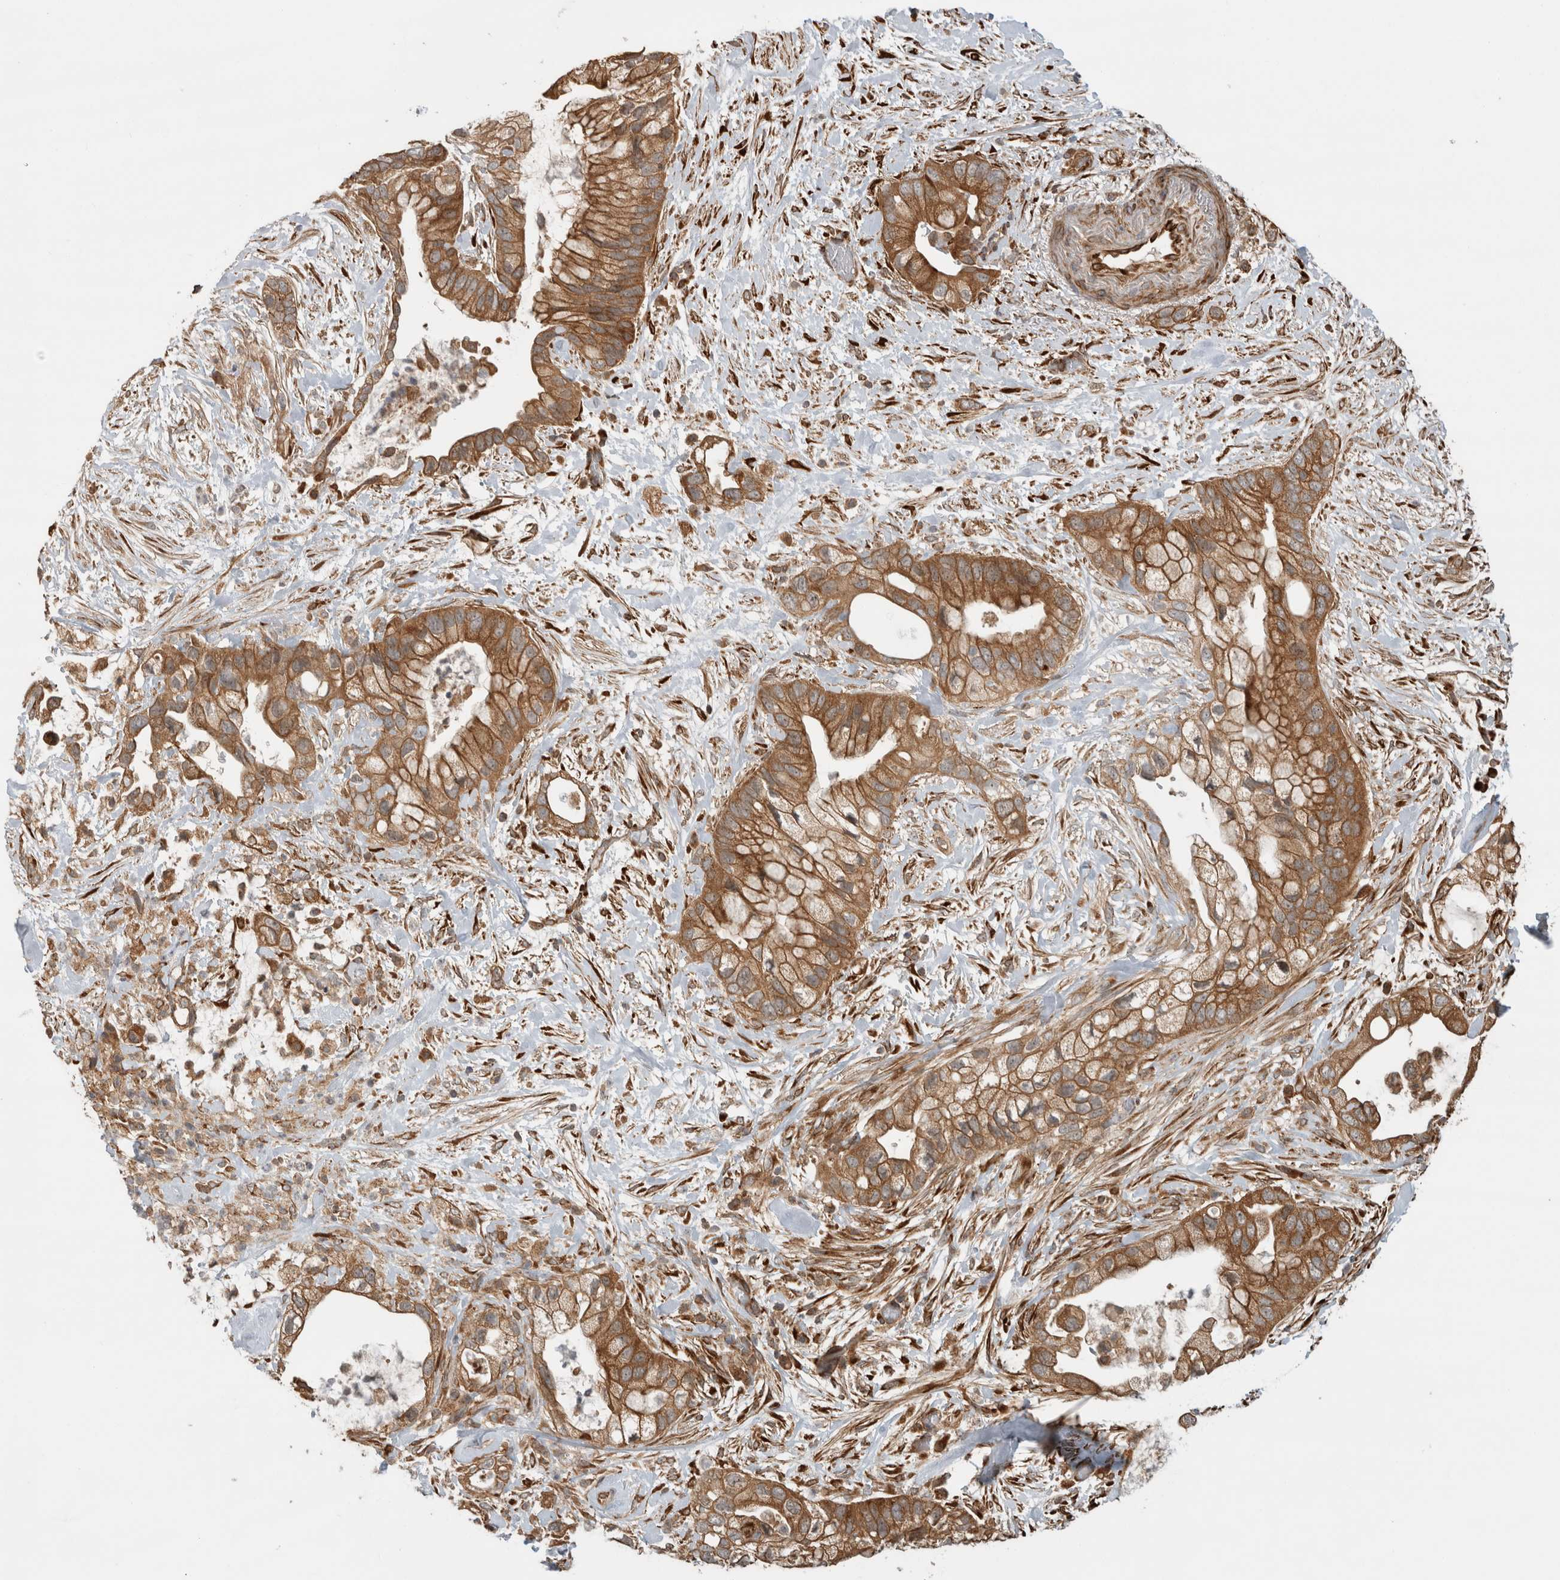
{"staining": {"intensity": "moderate", "quantity": ">75%", "location": "cytoplasmic/membranous"}, "tissue": "pancreatic cancer", "cell_type": "Tumor cells", "image_type": "cancer", "snomed": [{"axis": "morphology", "description": "Adenocarcinoma, NOS"}, {"axis": "topography", "description": "Pancreas"}], "caption": "Tumor cells reveal medium levels of moderate cytoplasmic/membranous expression in about >75% of cells in human pancreatic adenocarcinoma.", "gene": "TUBD1", "patient": {"sex": "male", "age": 53}}